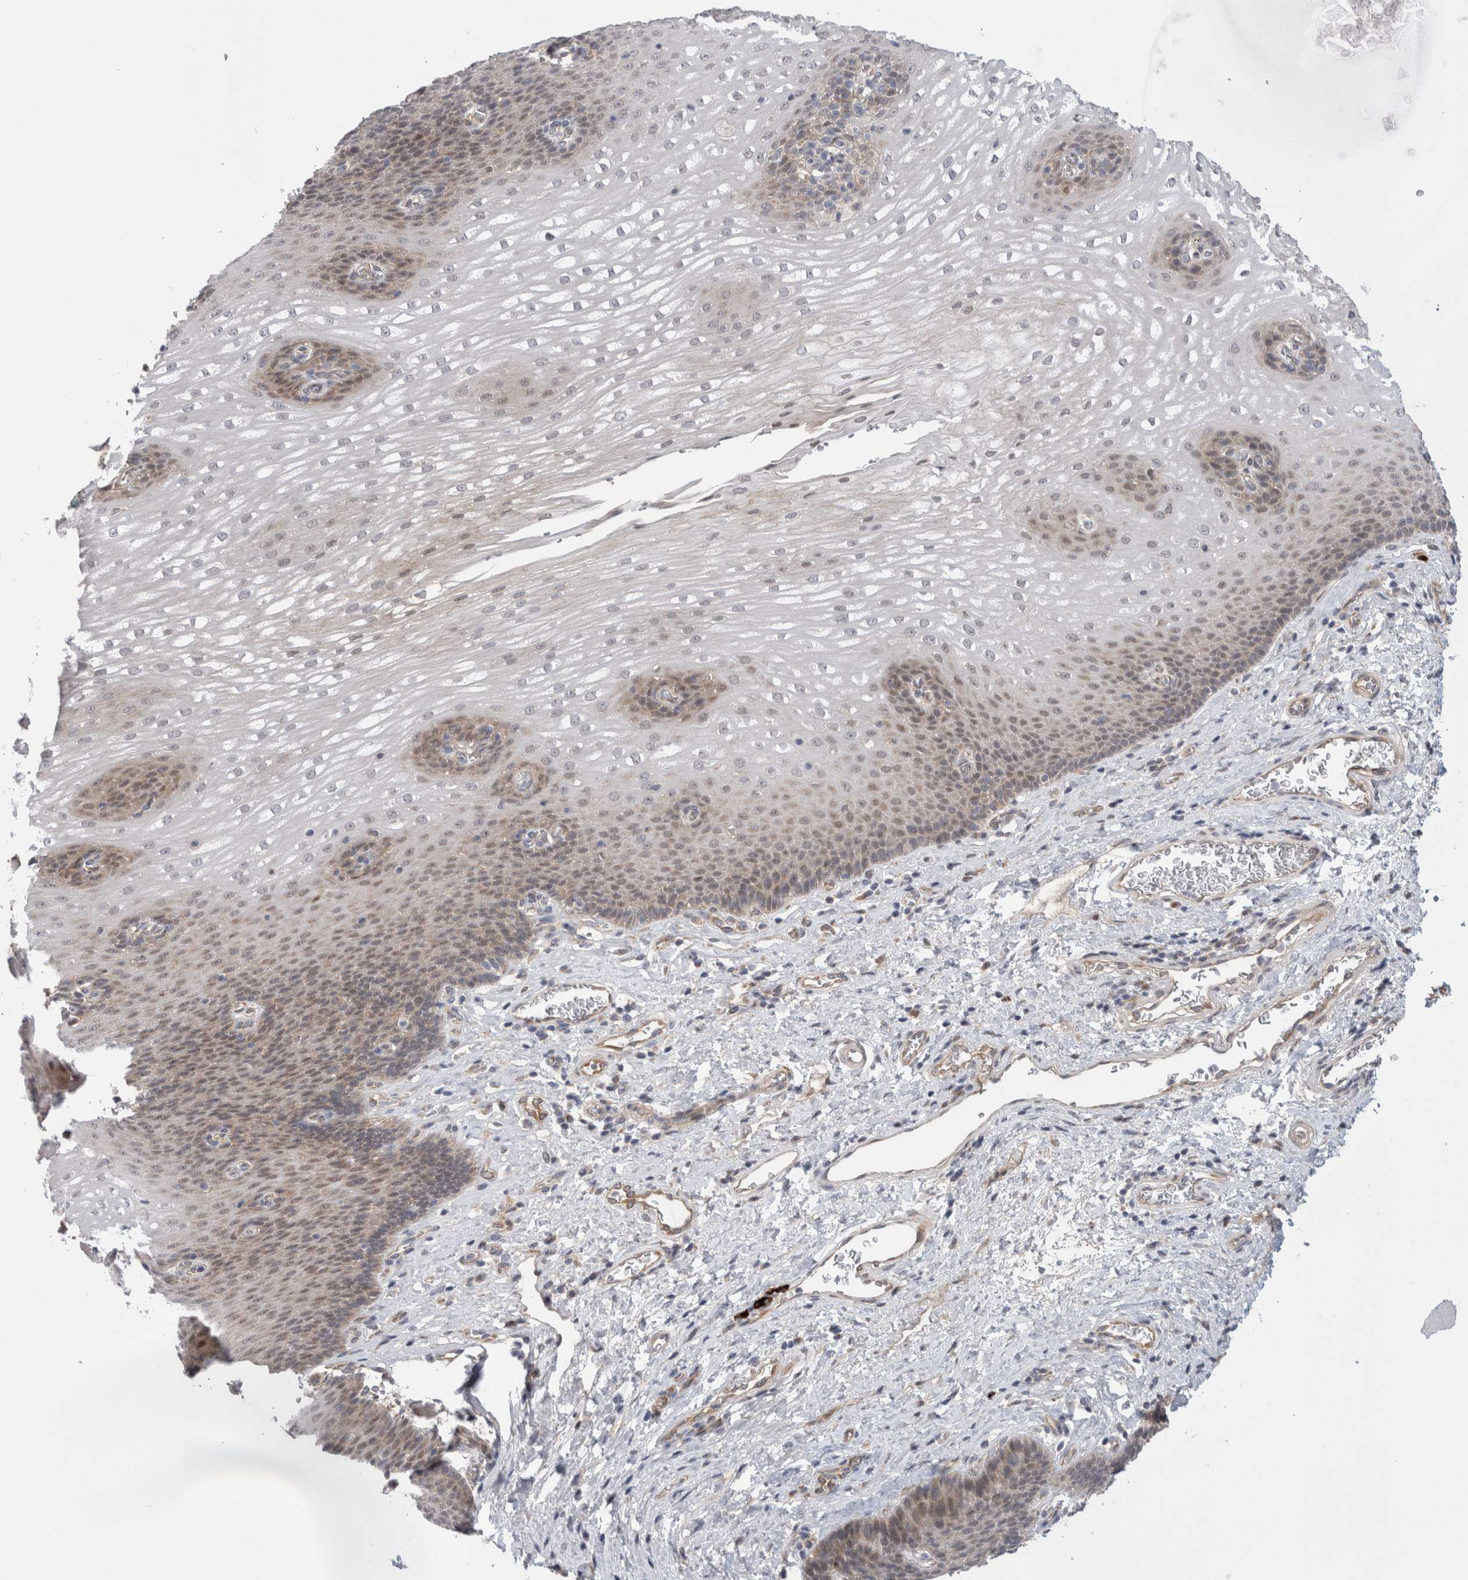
{"staining": {"intensity": "weak", "quantity": "25%-75%", "location": "nuclear"}, "tissue": "esophagus", "cell_type": "Squamous epithelial cells", "image_type": "normal", "snomed": [{"axis": "morphology", "description": "Normal tissue, NOS"}, {"axis": "topography", "description": "Esophagus"}], "caption": "IHC of unremarkable human esophagus demonstrates low levels of weak nuclear expression in approximately 25%-75% of squamous epithelial cells. The staining is performed using DAB (3,3'-diaminobenzidine) brown chromogen to label protein expression. The nuclei are counter-stained blue using hematoxylin.", "gene": "TAFA5", "patient": {"sex": "male", "age": 48}}